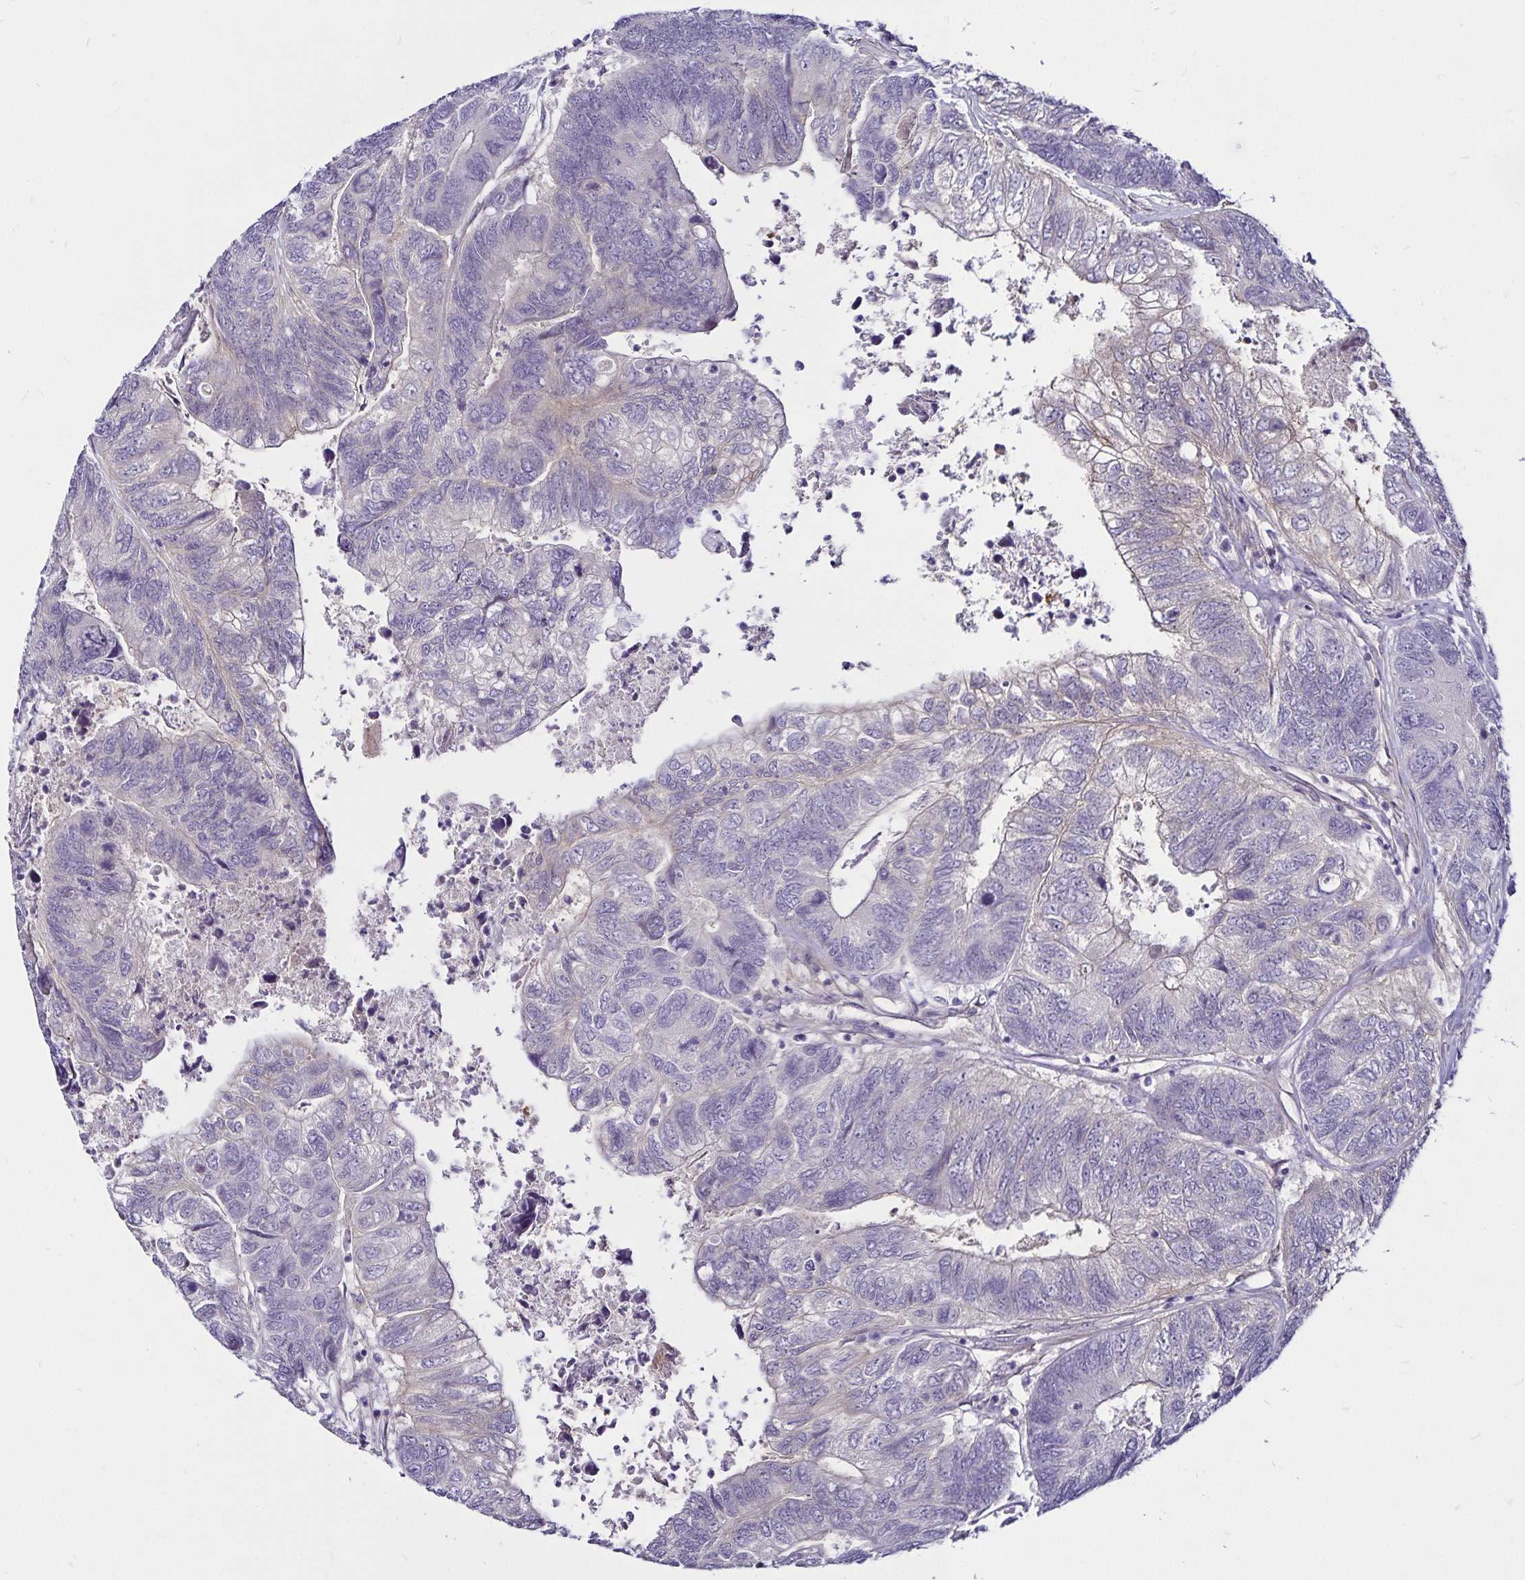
{"staining": {"intensity": "negative", "quantity": "none", "location": "none"}, "tissue": "colorectal cancer", "cell_type": "Tumor cells", "image_type": "cancer", "snomed": [{"axis": "morphology", "description": "Adenocarcinoma, NOS"}, {"axis": "topography", "description": "Colon"}], "caption": "Adenocarcinoma (colorectal) was stained to show a protein in brown. There is no significant staining in tumor cells. (Brightfield microscopy of DAB immunohistochemistry at high magnification).", "gene": "GNG12", "patient": {"sex": "female", "age": 67}}